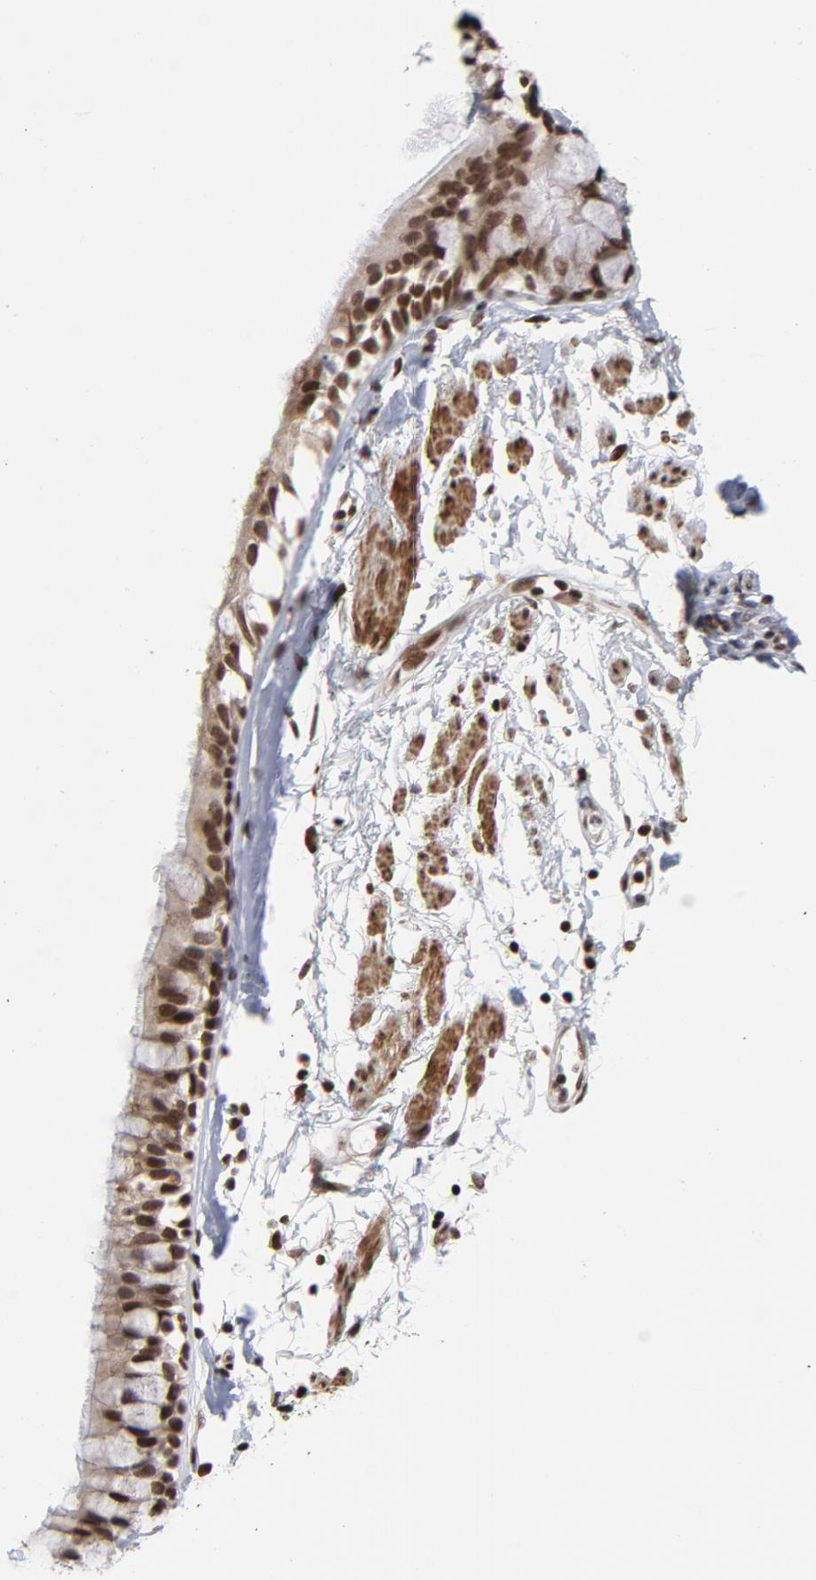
{"staining": {"intensity": "strong", "quantity": ">75%", "location": "nuclear"}, "tissue": "bronchus", "cell_type": "Respiratory epithelial cells", "image_type": "normal", "snomed": [{"axis": "morphology", "description": "Normal tissue, NOS"}, {"axis": "topography", "description": "Bronchus"}], "caption": "An immunohistochemistry (IHC) micrograph of unremarkable tissue is shown. Protein staining in brown highlights strong nuclear positivity in bronchus within respiratory epithelial cells.", "gene": "CTCF", "patient": {"sex": "female", "age": 73}}